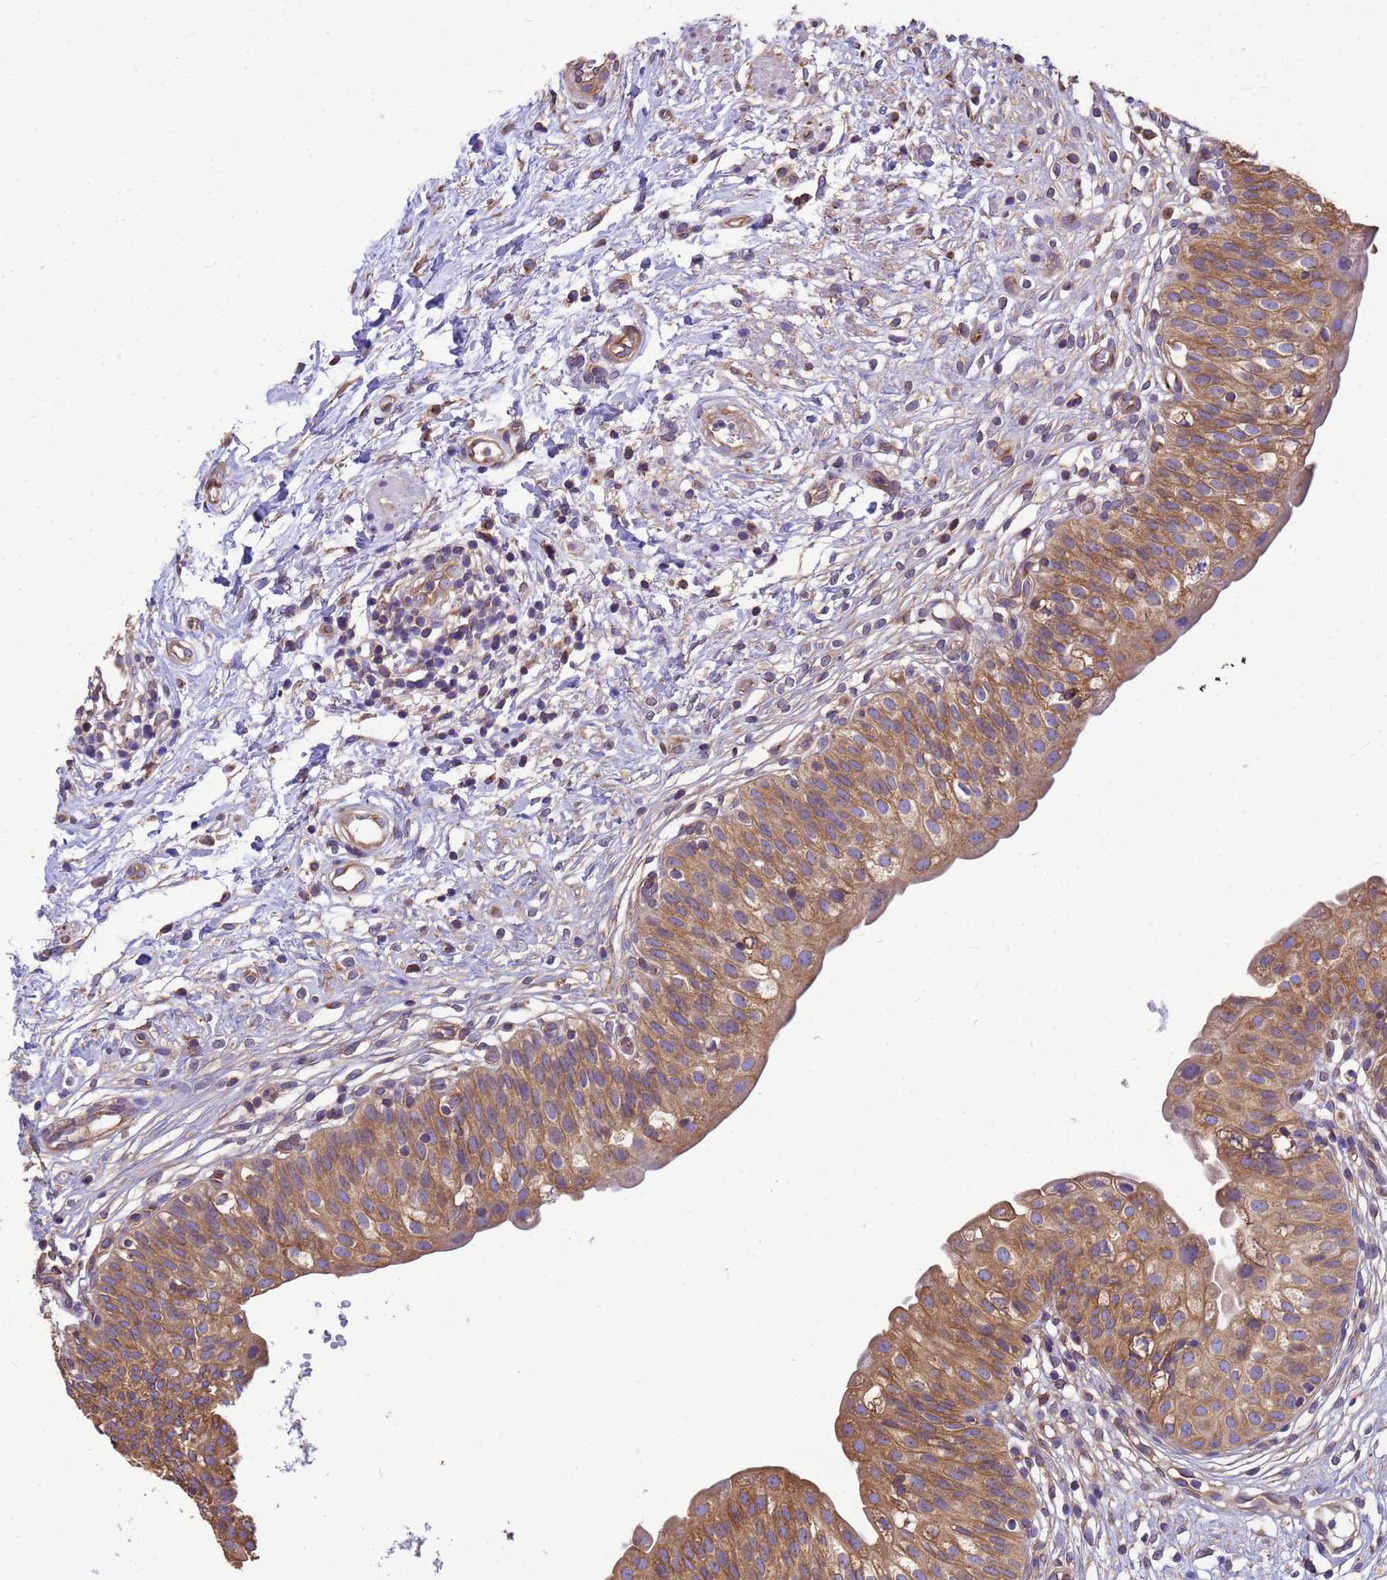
{"staining": {"intensity": "moderate", "quantity": ">75%", "location": "cytoplasmic/membranous"}, "tissue": "urinary bladder", "cell_type": "Urothelial cells", "image_type": "normal", "snomed": [{"axis": "morphology", "description": "Normal tissue, NOS"}, {"axis": "topography", "description": "Urinary bladder"}], "caption": "Urothelial cells exhibit medium levels of moderate cytoplasmic/membranous staining in approximately >75% of cells in normal human urinary bladder.", "gene": "ENSG00000198211", "patient": {"sex": "male", "age": 55}}